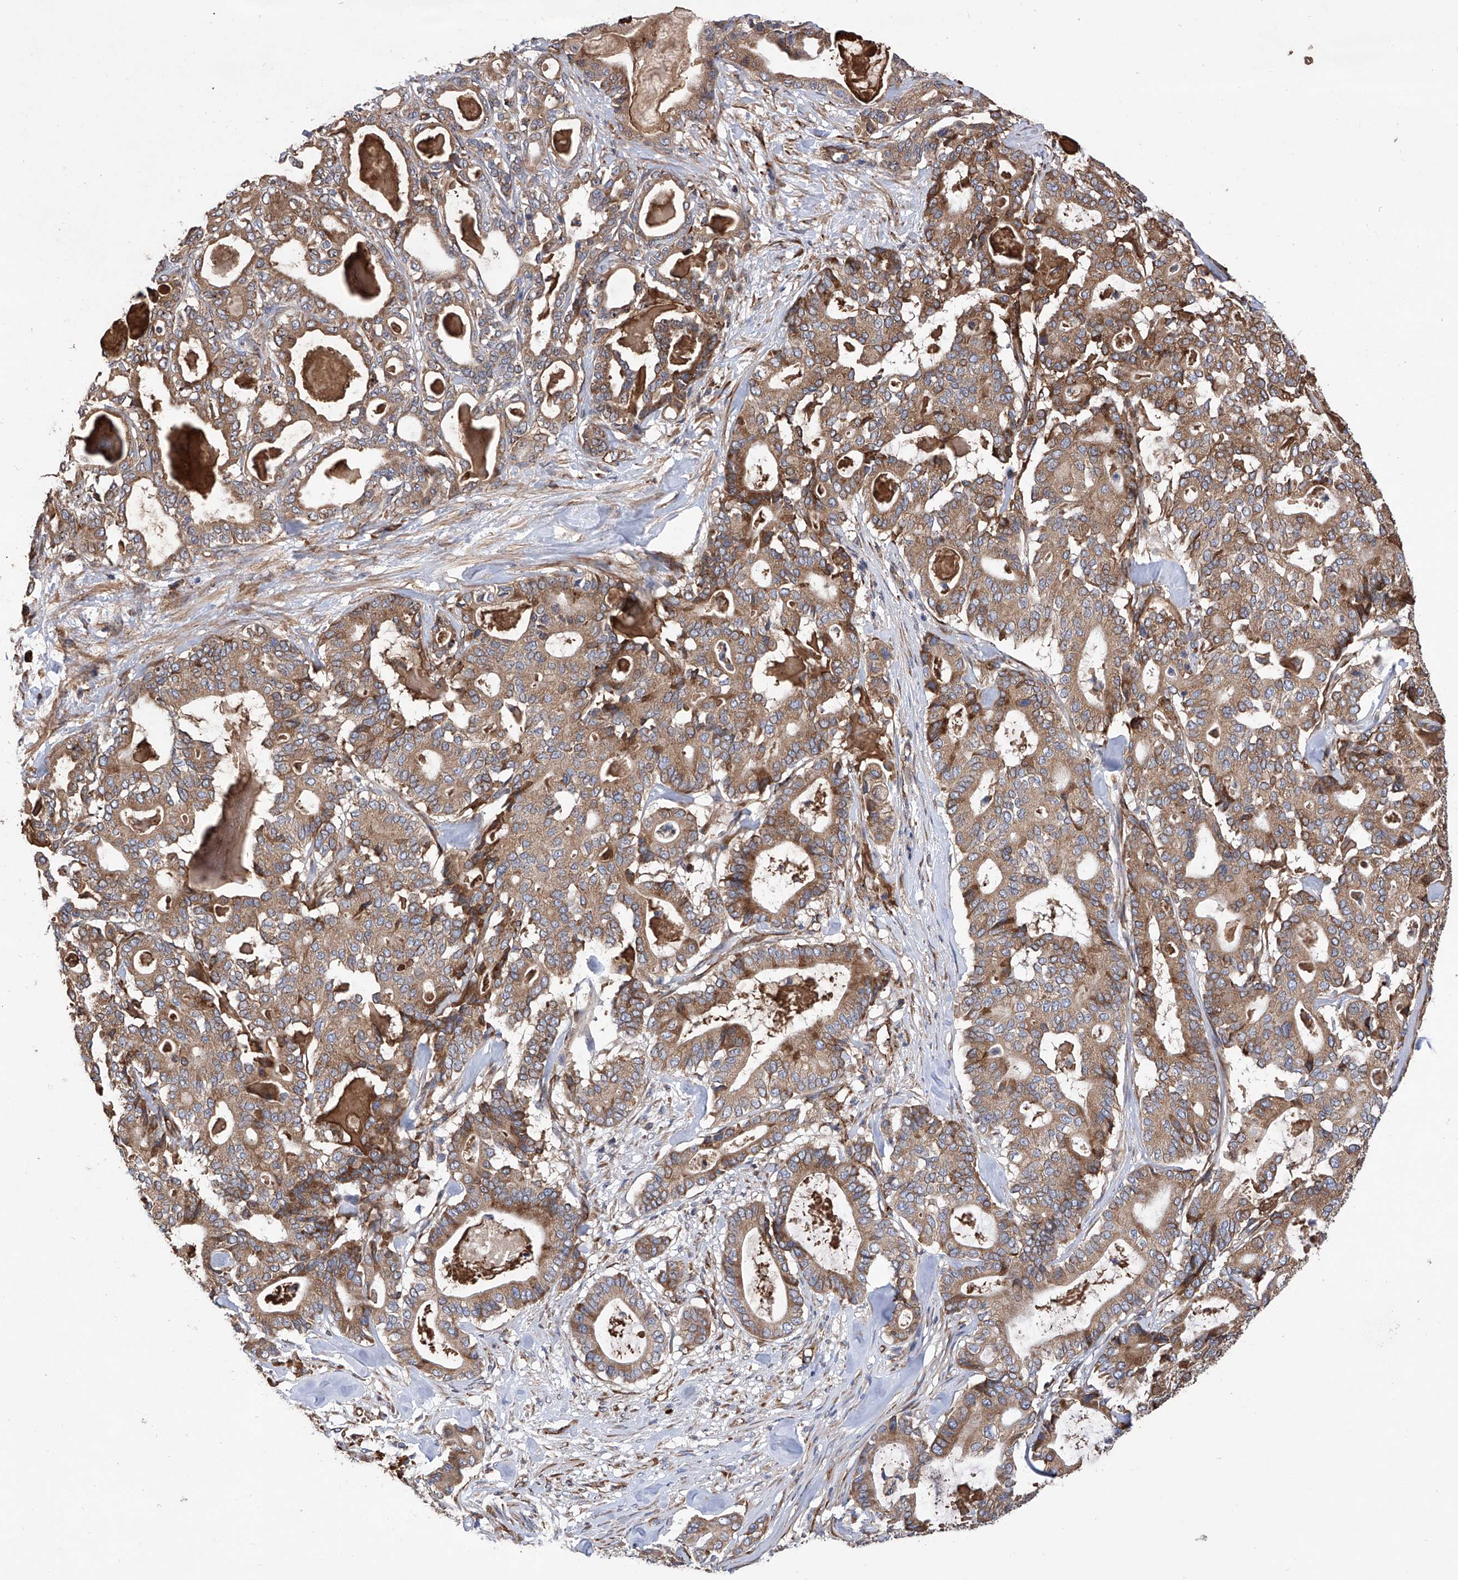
{"staining": {"intensity": "moderate", "quantity": ">75%", "location": "cytoplasmic/membranous"}, "tissue": "pancreatic cancer", "cell_type": "Tumor cells", "image_type": "cancer", "snomed": [{"axis": "morphology", "description": "Adenocarcinoma, NOS"}, {"axis": "topography", "description": "Pancreas"}], "caption": "Immunohistochemical staining of human pancreatic cancer (adenocarcinoma) displays medium levels of moderate cytoplasmic/membranous expression in about >75% of tumor cells.", "gene": "INPP5B", "patient": {"sex": "male", "age": 63}}